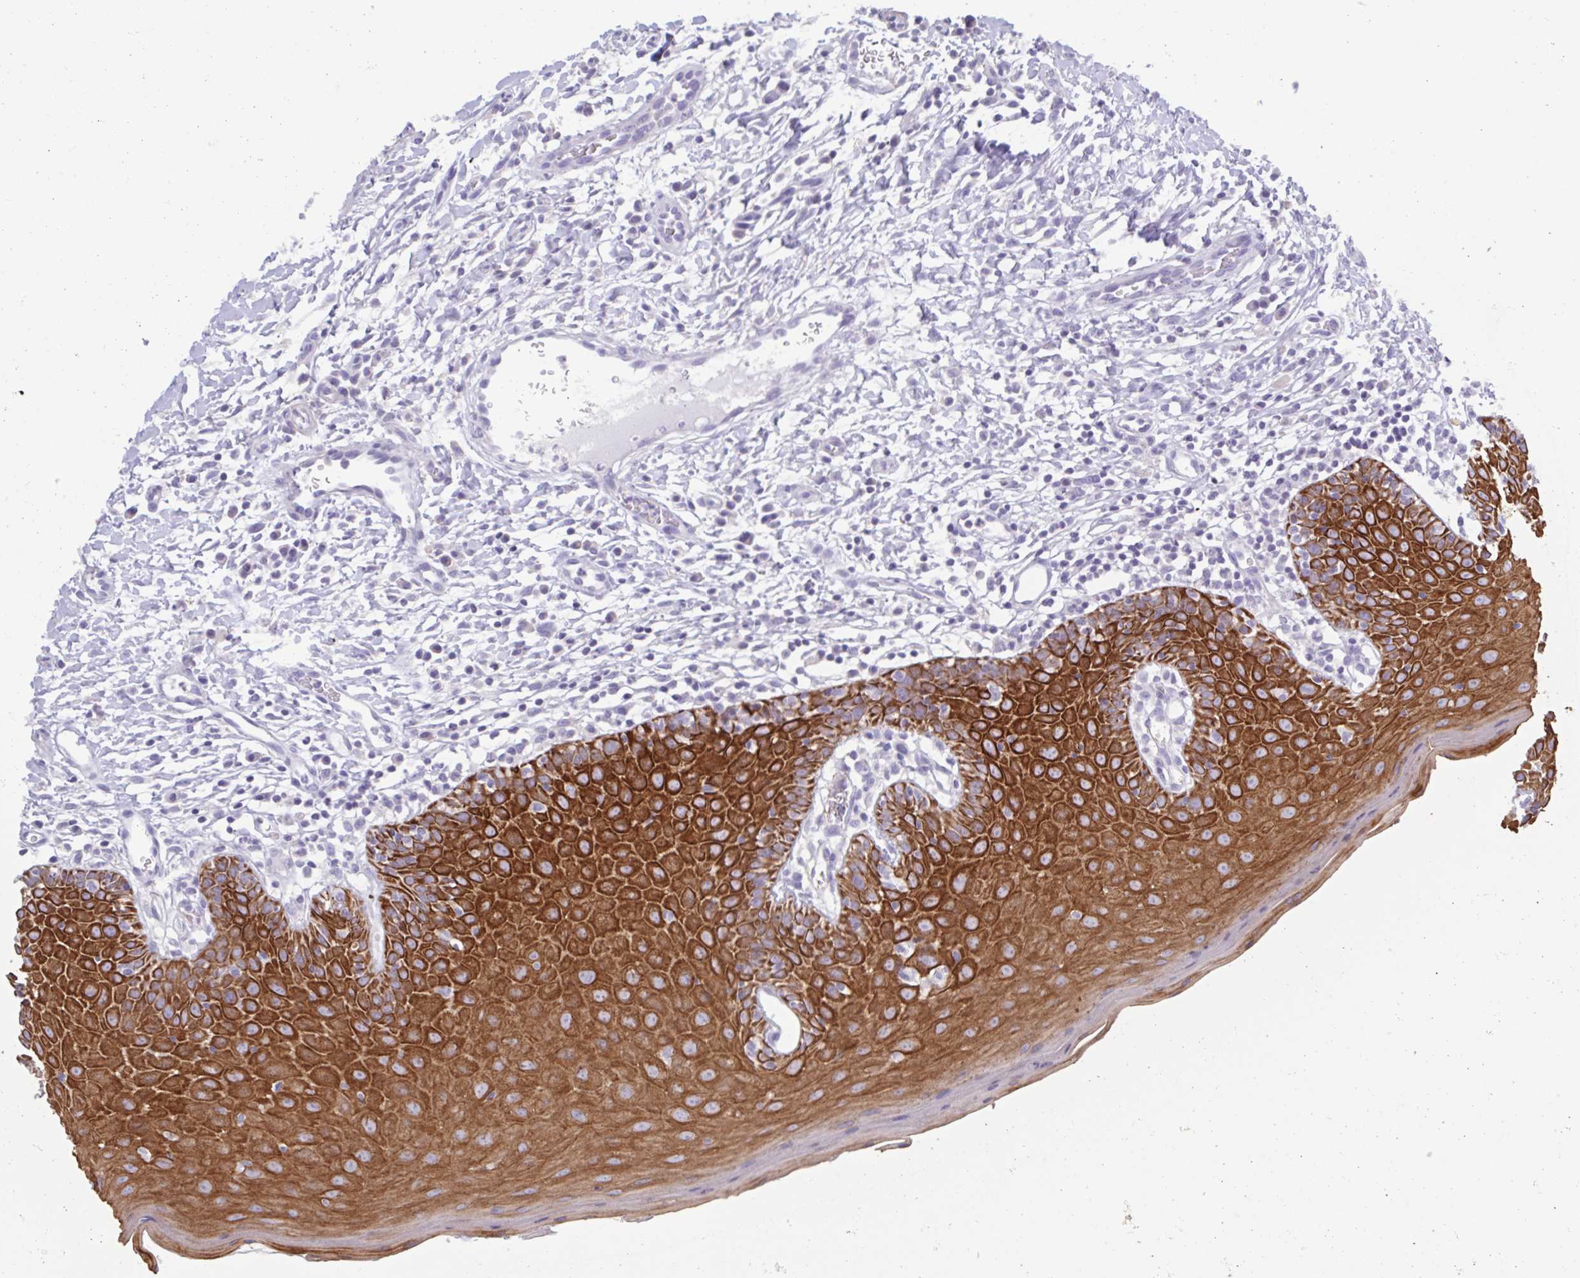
{"staining": {"intensity": "strong", "quantity": "25%-75%", "location": "cytoplasmic/membranous"}, "tissue": "oral mucosa", "cell_type": "Squamous epithelial cells", "image_type": "normal", "snomed": [{"axis": "morphology", "description": "Normal tissue, NOS"}, {"axis": "topography", "description": "Oral tissue"}, {"axis": "topography", "description": "Tounge, NOS"}], "caption": "Oral mucosa stained for a protein (brown) reveals strong cytoplasmic/membranous positive expression in approximately 25%-75% of squamous epithelial cells.", "gene": "PLA2G4E", "patient": {"sex": "female", "age": 58}}